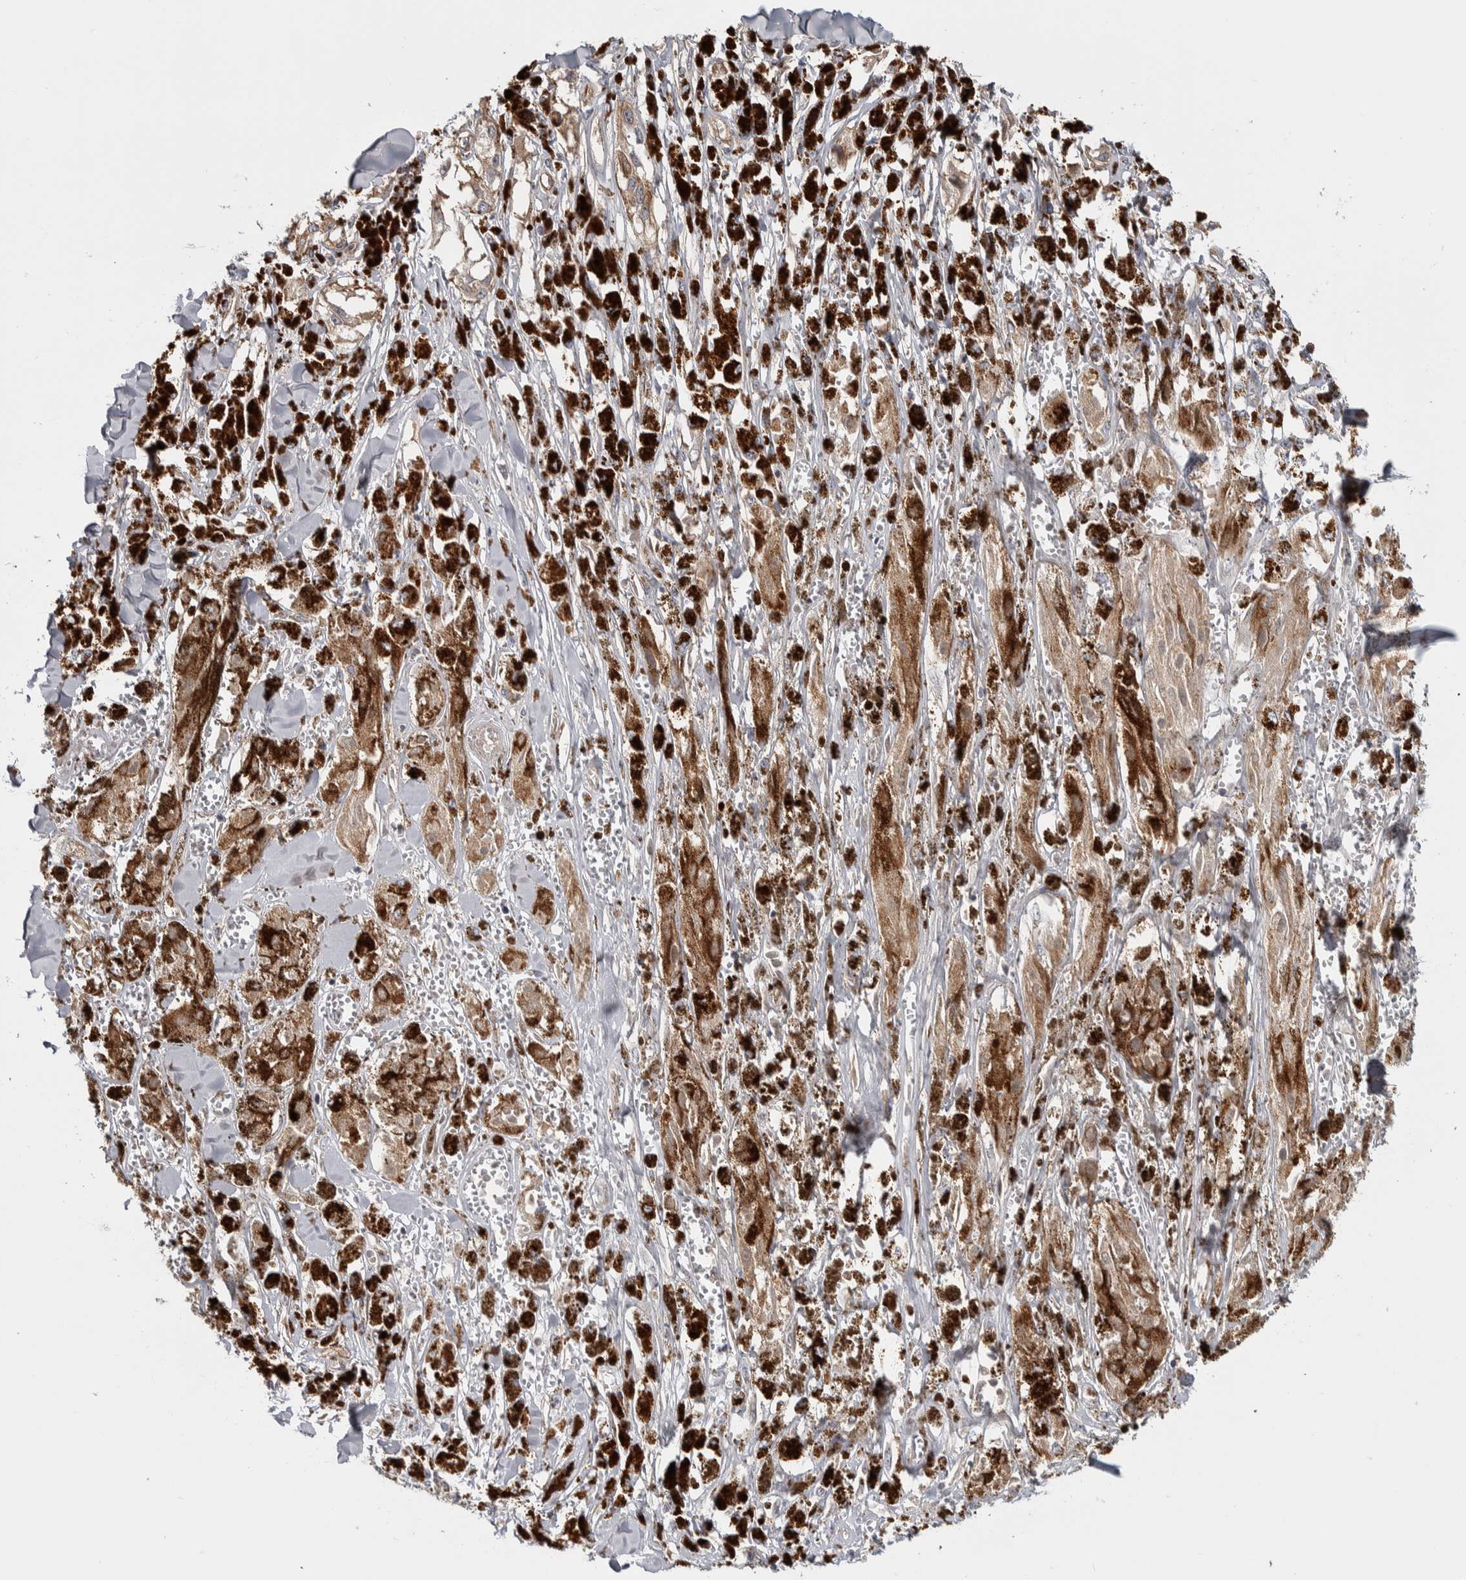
{"staining": {"intensity": "negative", "quantity": "none", "location": "none"}, "tissue": "melanoma", "cell_type": "Tumor cells", "image_type": "cancer", "snomed": [{"axis": "morphology", "description": "Malignant melanoma, NOS"}, {"axis": "topography", "description": "Skin"}], "caption": "Human melanoma stained for a protein using immunohistochemistry displays no staining in tumor cells.", "gene": "CHMP4C", "patient": {"sex": "male", "age": 88}}